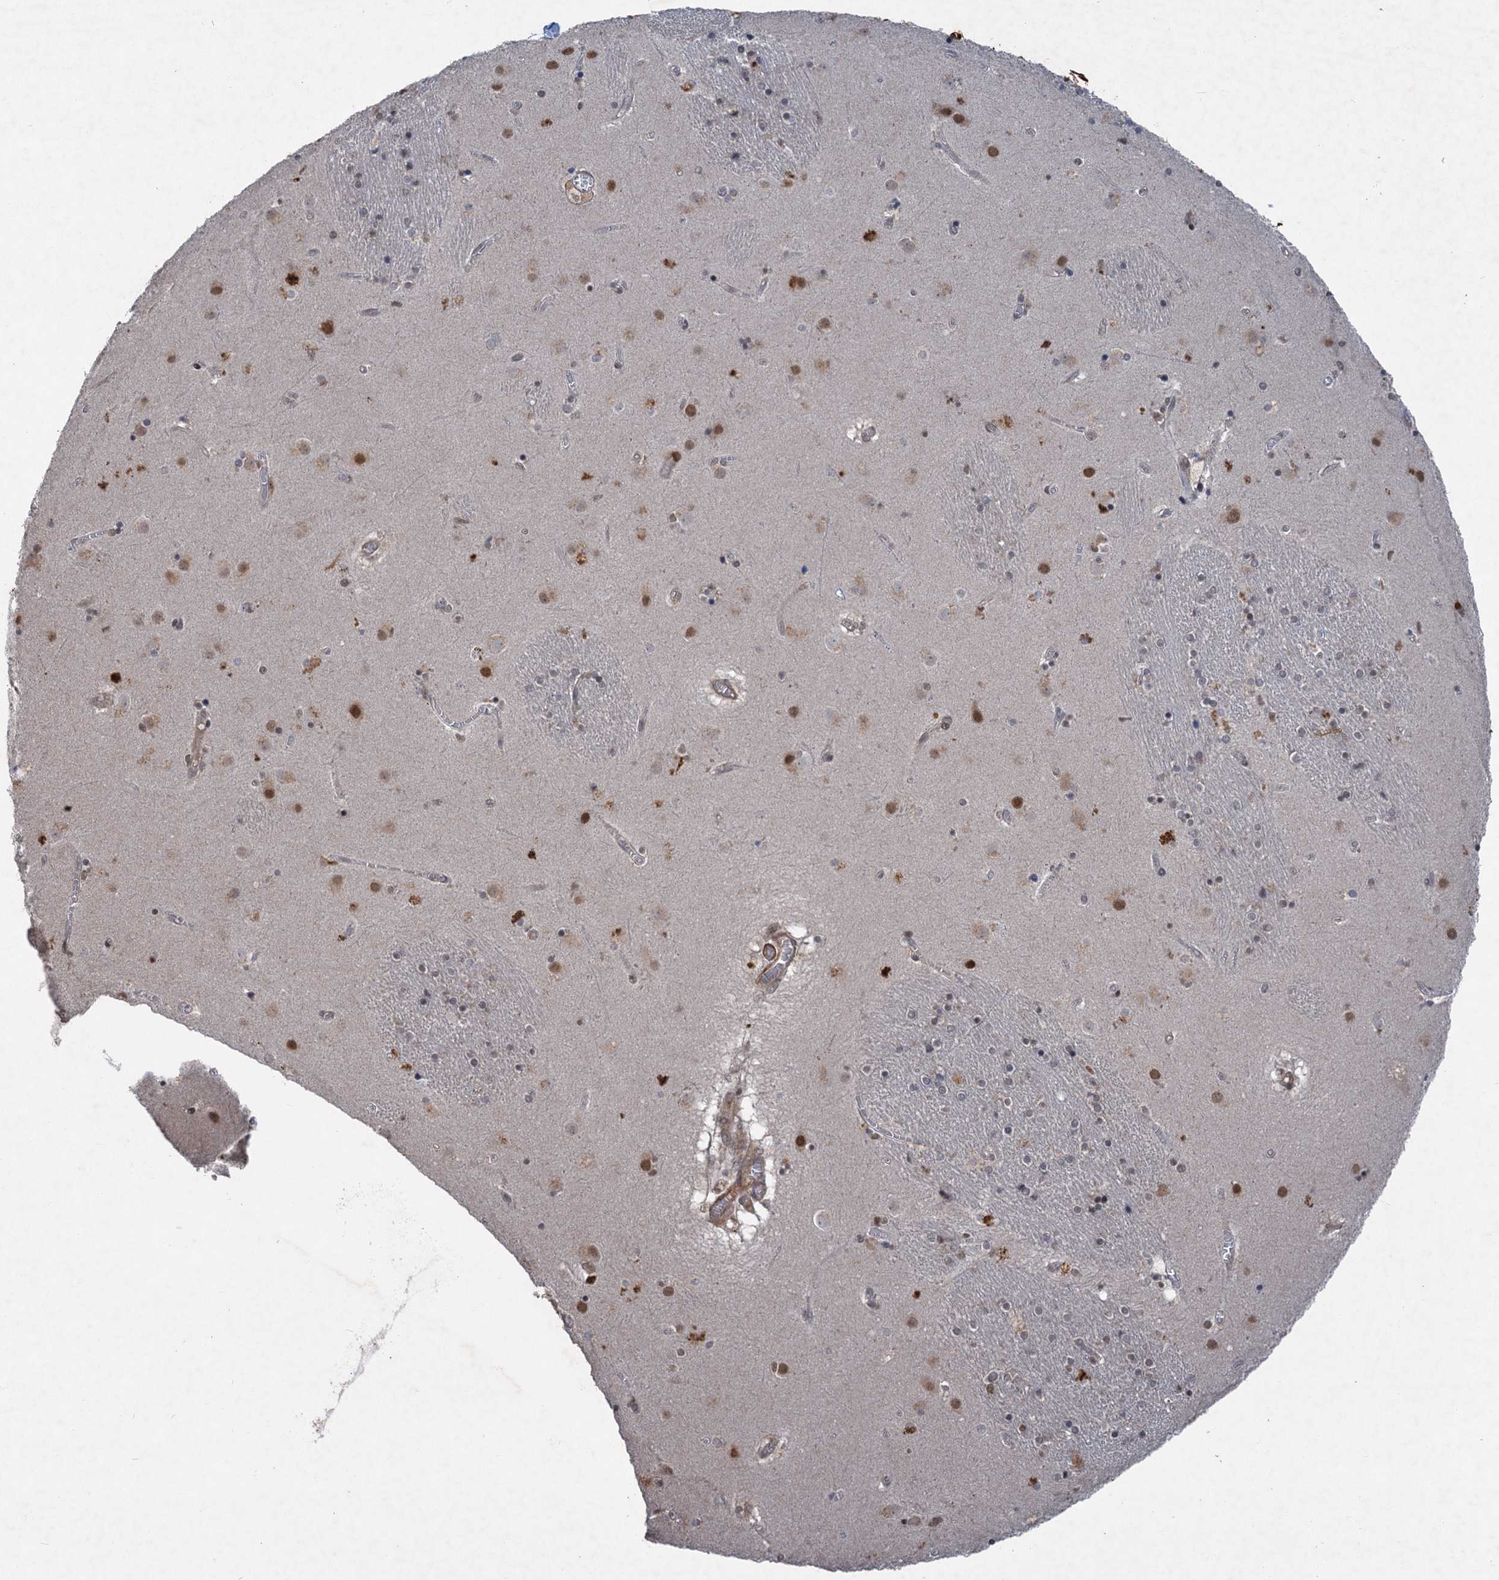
{"staining": {"intensity": "negative", "quantity": "none", "location": "none"}, "tissue": "caudate", "cell_type": "Glial cells", "image_type": "normal", "snomed": [{"axis": "morphology", "description": "Normal tissue, NOS"}, {"axis": "topography", "description": "Lateral ventricle wall"}], "caption": "The photomicrograph displays no staining of glial cells in normal caudate.", "gene": "TTC31", "patient": {"sex": "male", "age": 70}}